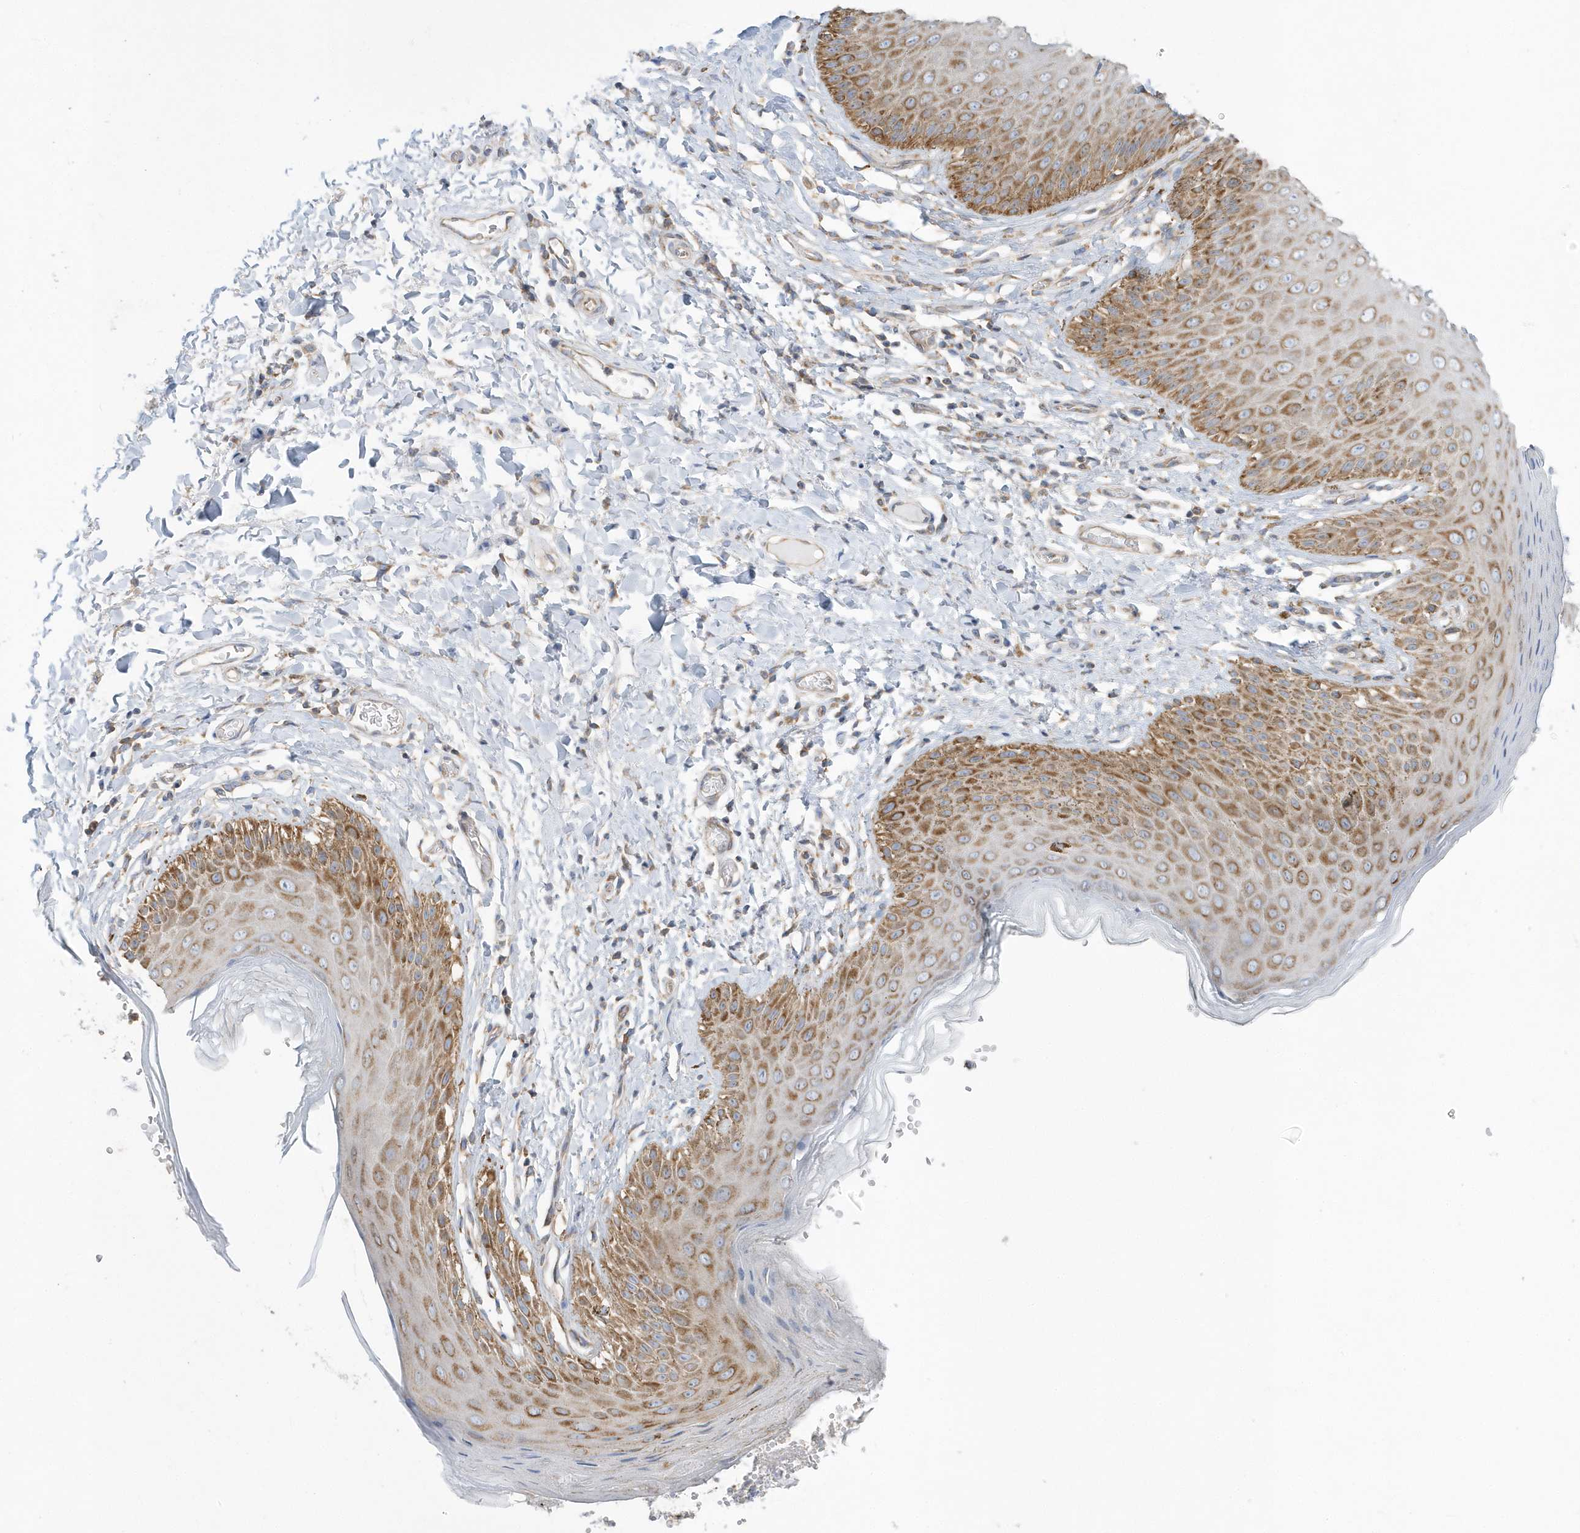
{"staining": {"intensity": "moderate", "quantity": ">75%", "location": "cytoplasmic/membranous"}, "tissue": "skin", "cell_type": "Epidermal cells", "image_type": "normal", "snomed": [{"axis": "morphology", "description": "Normal tissue, NOS"}, {"axis": "topography", "description": "Anal"}], "caption": "Approximately >75% of epidermal cells in unremarkable human skin show moderate cytoplasmic/membranous protein positivity as visualized by brown immunohistochemical staining.", "gene": "SPATA5", "patient": {"sex": "male", "age": 44}}